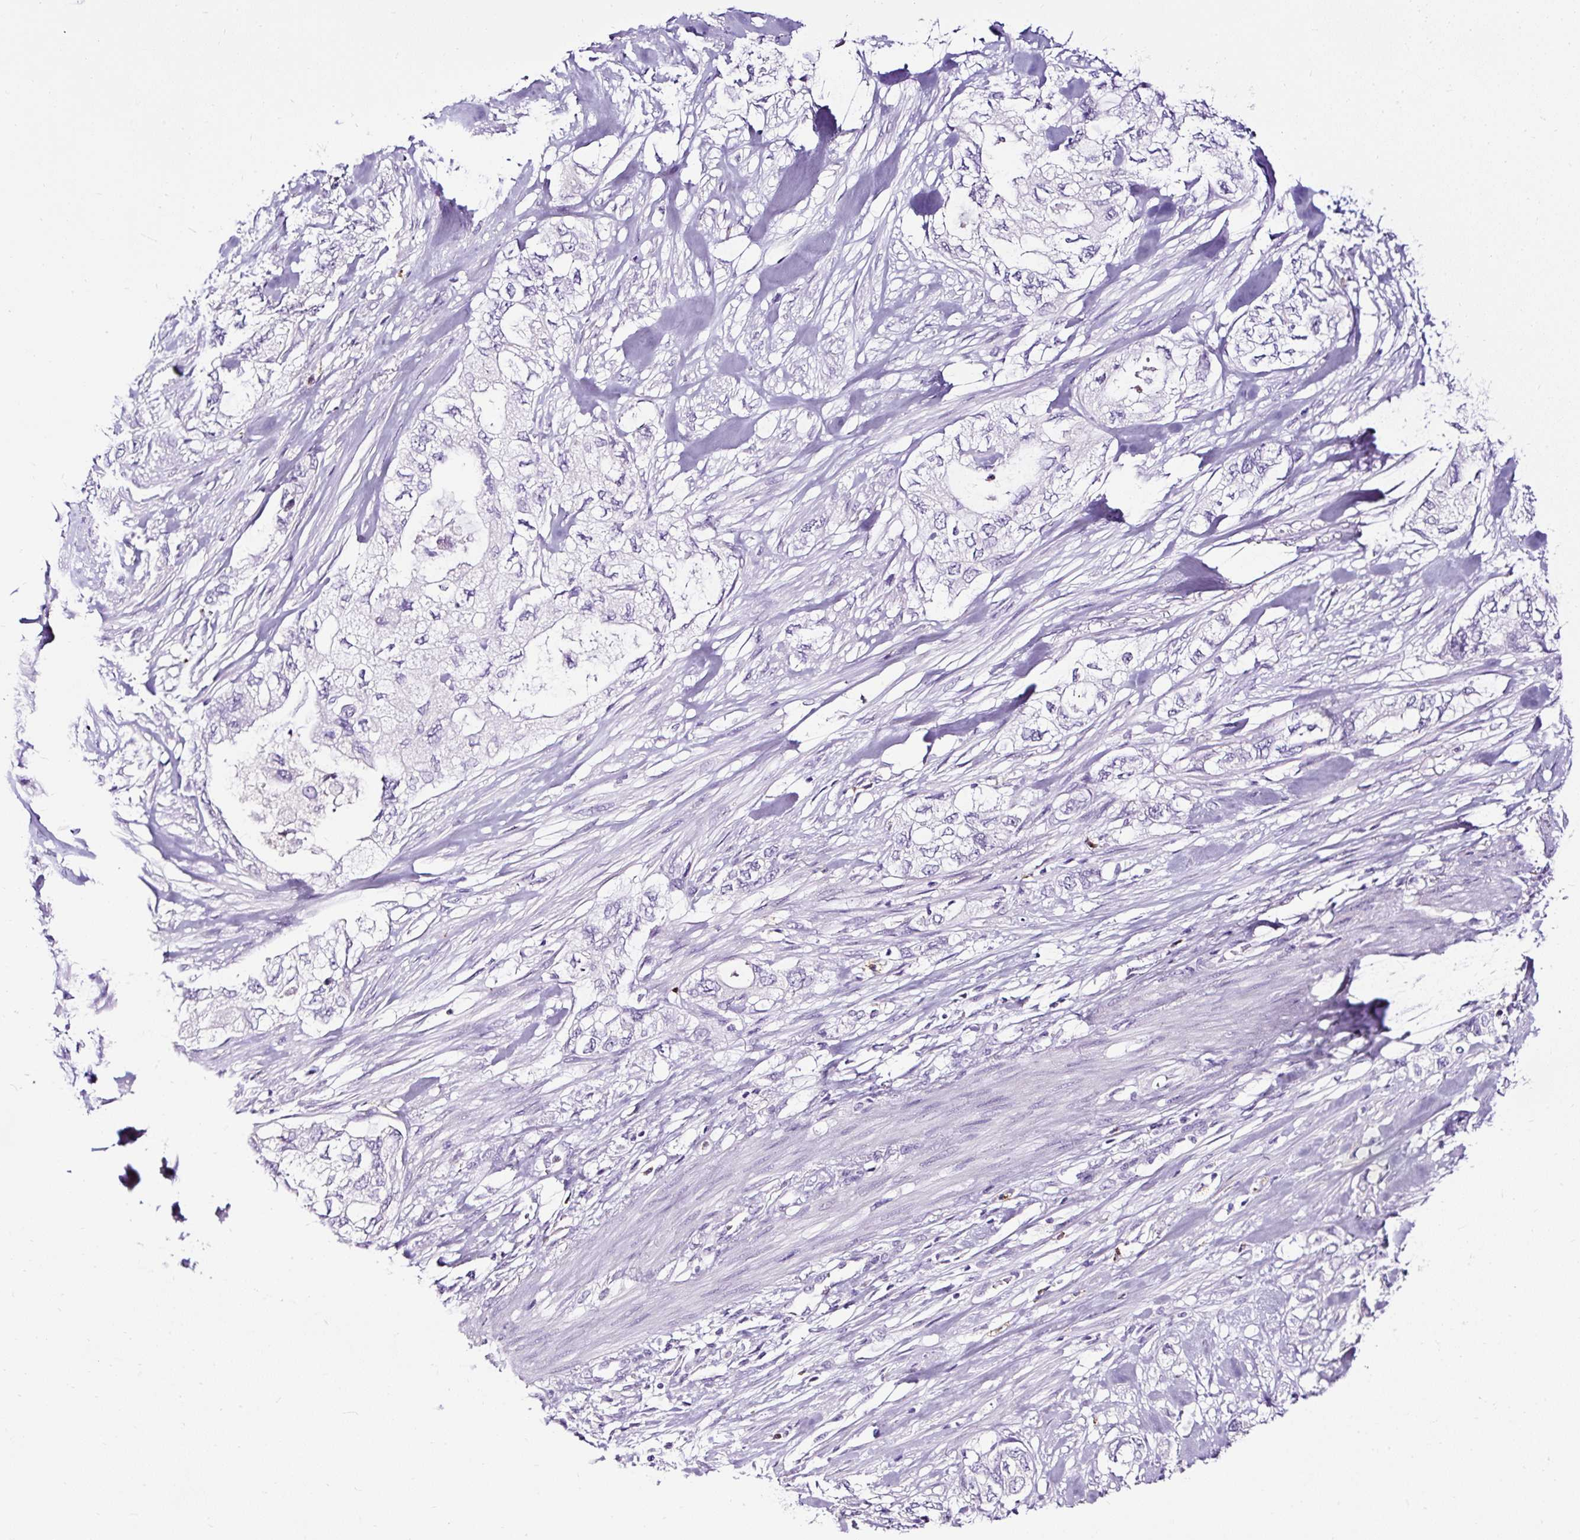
{"staining": {"intensity": "negative", "quantity": "none", "location": "none"}, "tissue": "pancreatic cancer", "cell_type": "Tumor cells", "image_type": "cancer", "snomed": [{"axis": "morphology", "description": "Adenocarcinoma, NOS"}, {"axis": "topography", "description": "Pancreas"}], "caption": "The image displays no significant expression in tumor cells of adenocarcinoma (pancreatic).", "gene": "SLC7A8", "patient": {"sex": "female", "age": 73}}